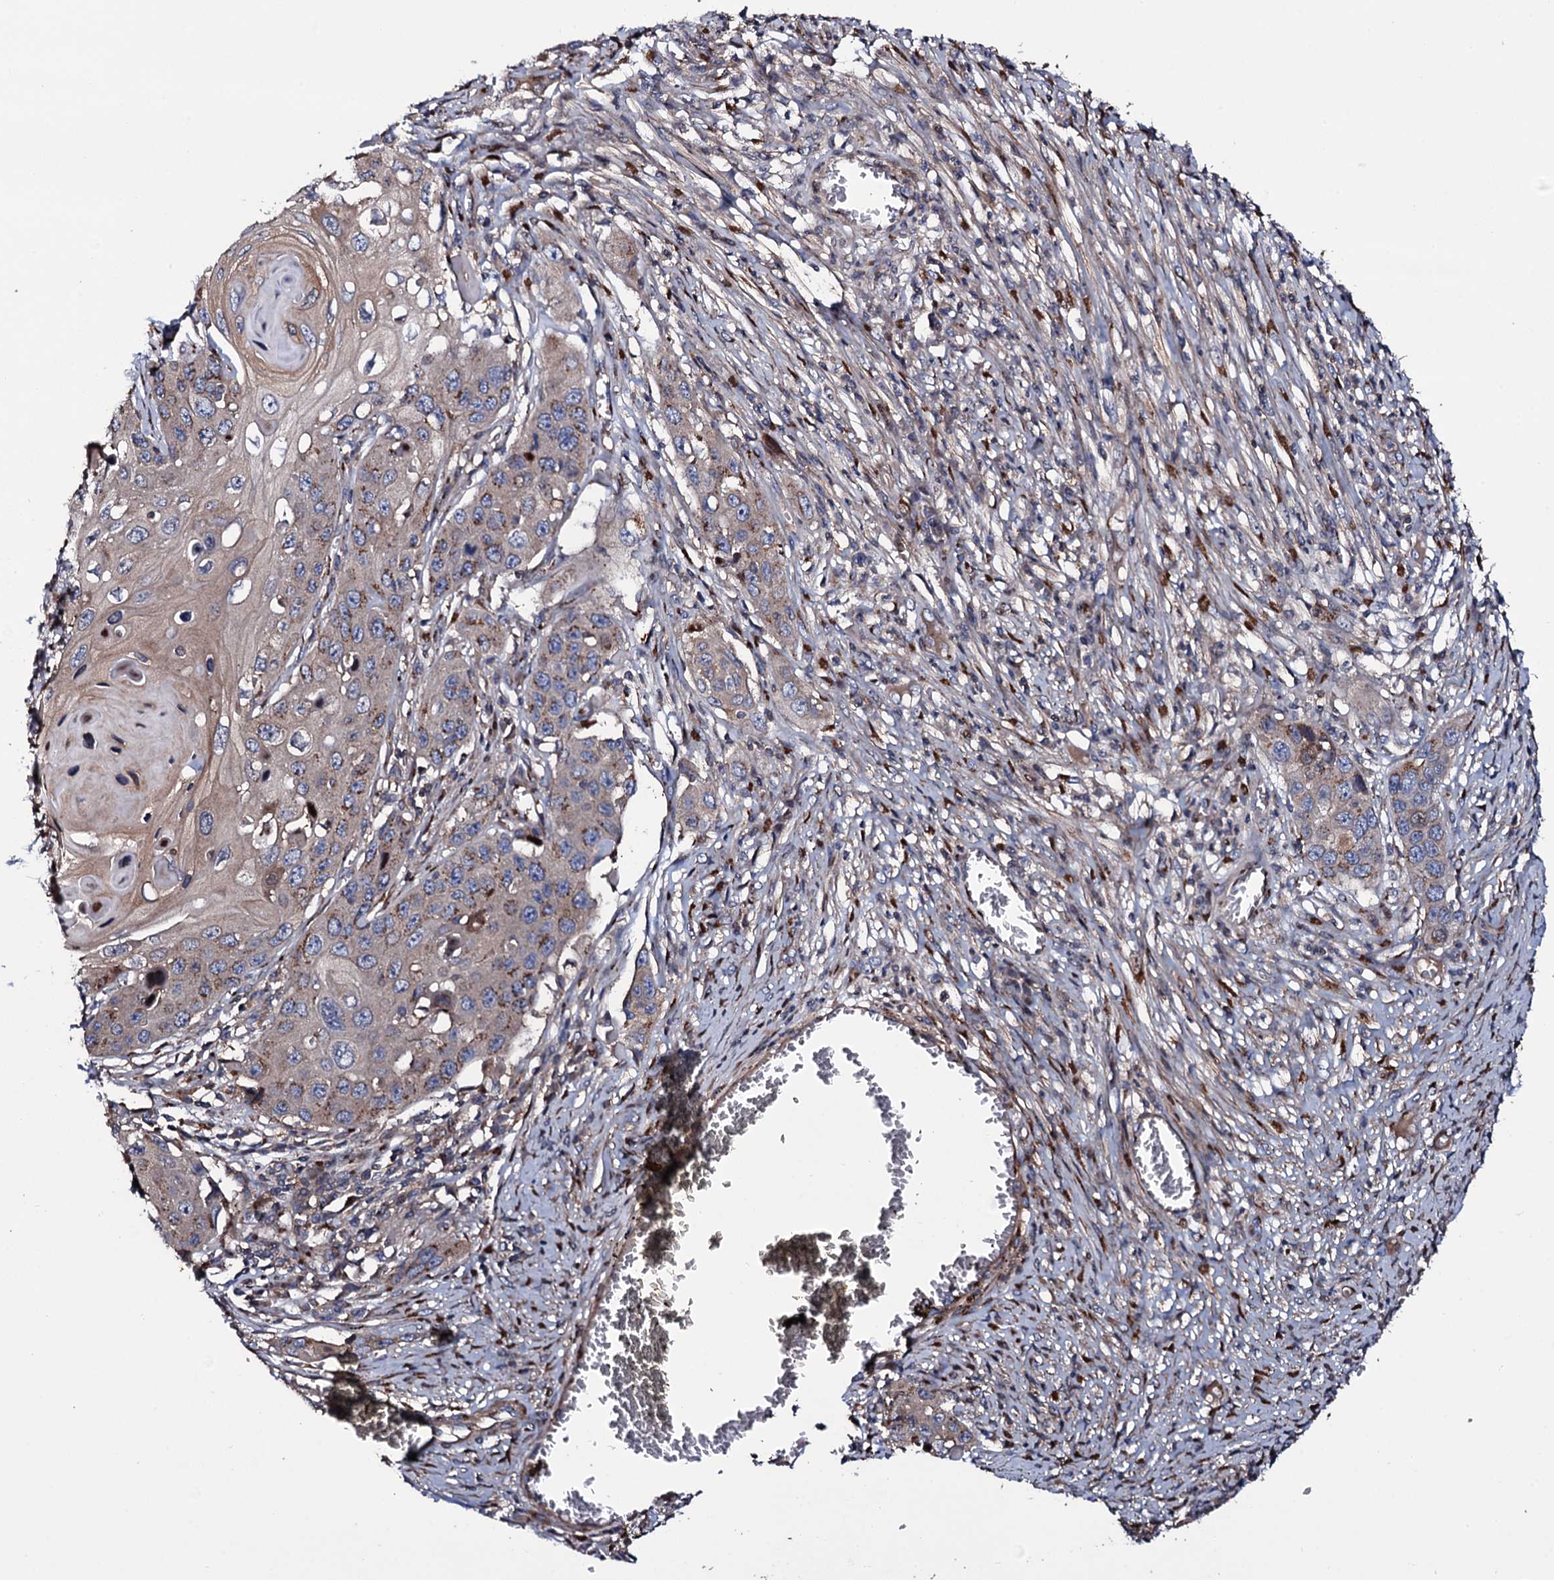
{"staining": {"intensity": "moderate", "quantity": "<25%", "location": "cytoplasmic/membranous"}, "tissue": "skin cancer", "cell_type": "Tumor cells", "image_type": "cancer", "snomed": [{"axis": "morphology", "description": "Squamous cell carcinoma, NOS"}, {"axis": "topography", "description": "Skin"}], "caption": "Human squamous cell carcinoma (skin) stained with a protein marker demonstrates moderate staining in tumor cells.", "gene": "PLET1", "patient": {"sex": "male", "age": 55}}